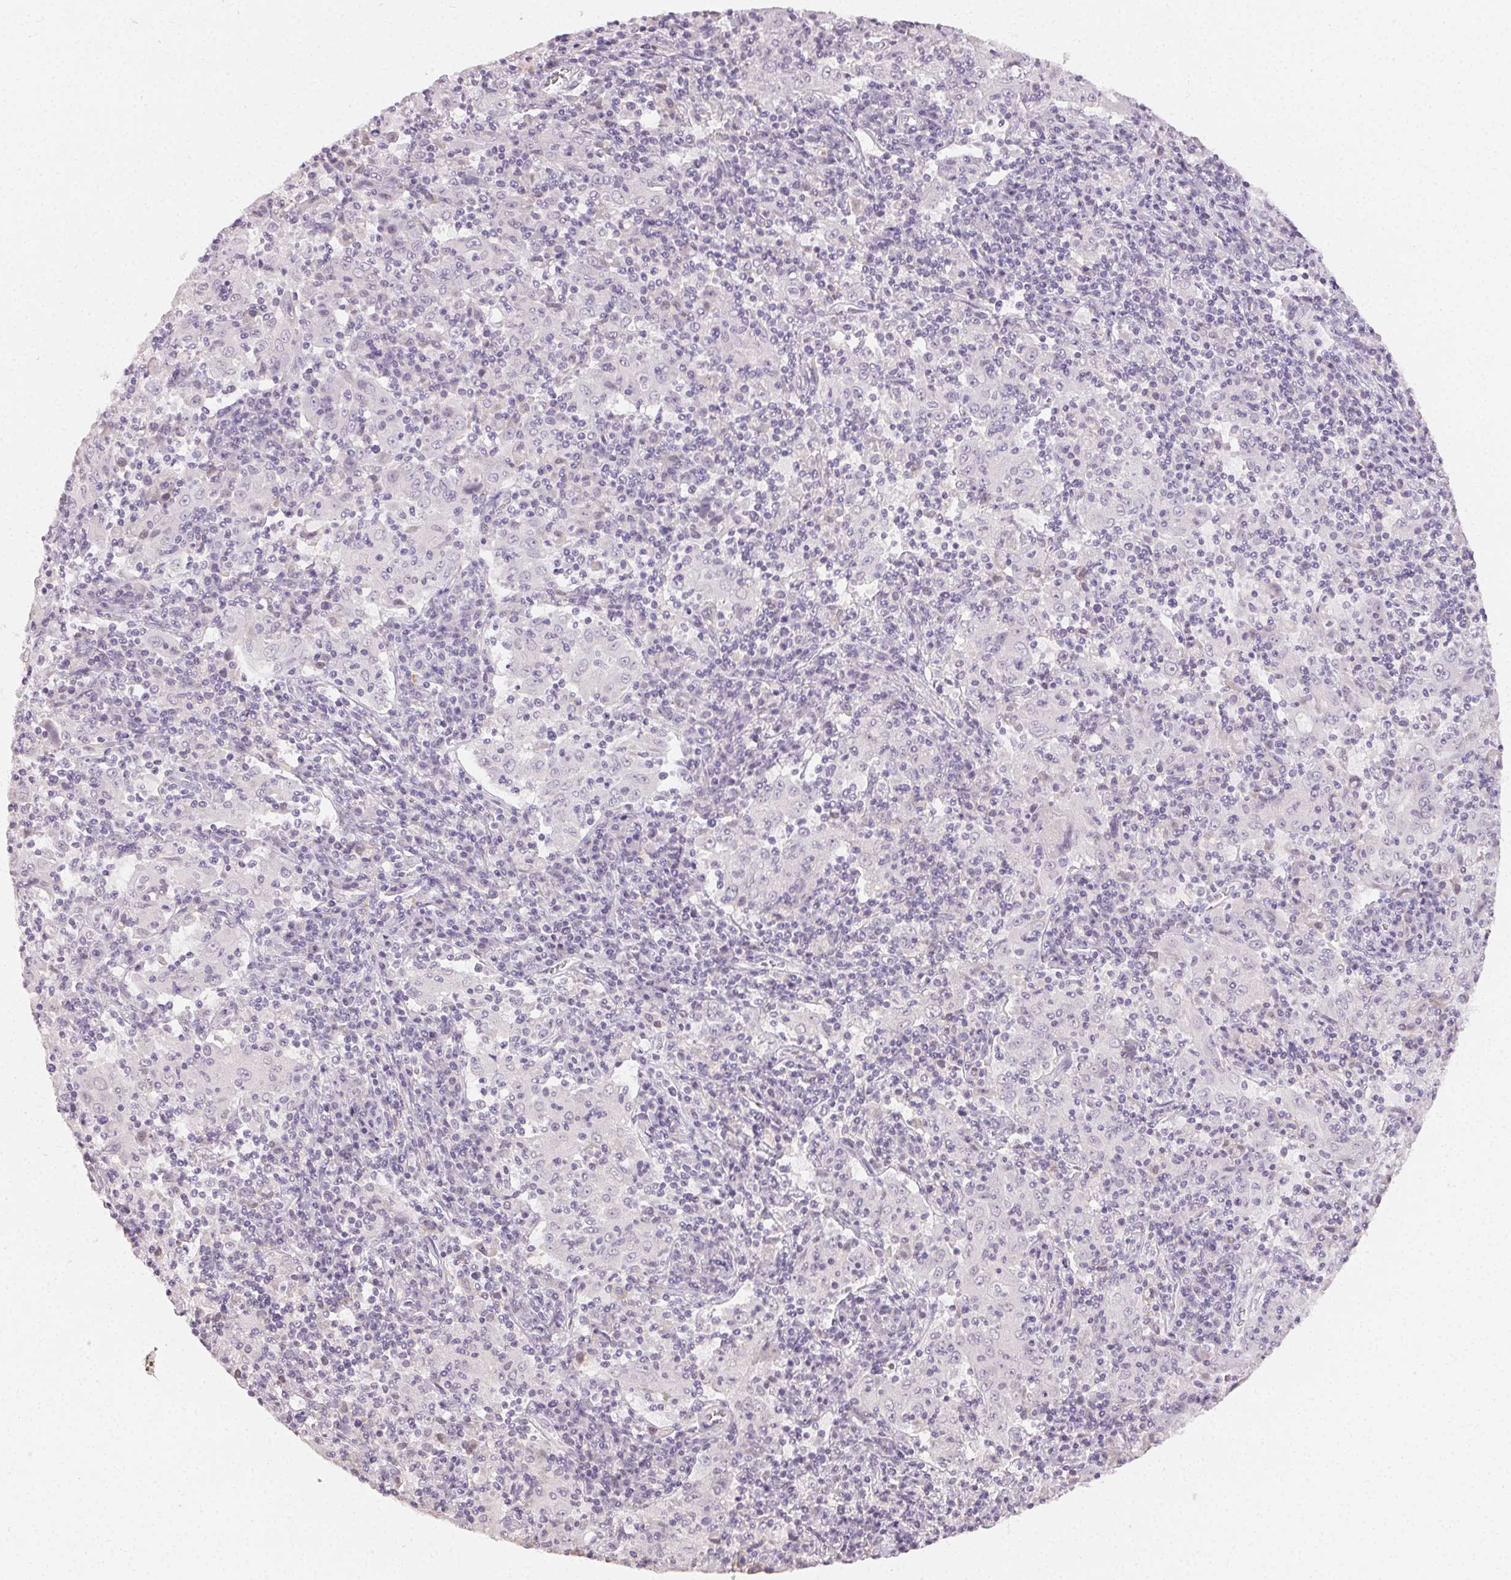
{"staining": {"intensity": "negative", "quantity": "none", "location": "none"}, "tissue": "pancreatic cancer", "cell_type": "Tumor cells", "image_type": "cancer", "snomed": [{"axis": "morphology", "description": "Adenocarcinoma, NOS"}, {"axis": "topography", "description": "Pancreas"}], "caption": "Protein analysis of pancreatic cancer reveals no significant expression in tumor cells. (Immunohistochemistry, brightfield microscopy, high magnification).", "gene": "TMEM174", "patient": {"sex": "male", "age": 63}}